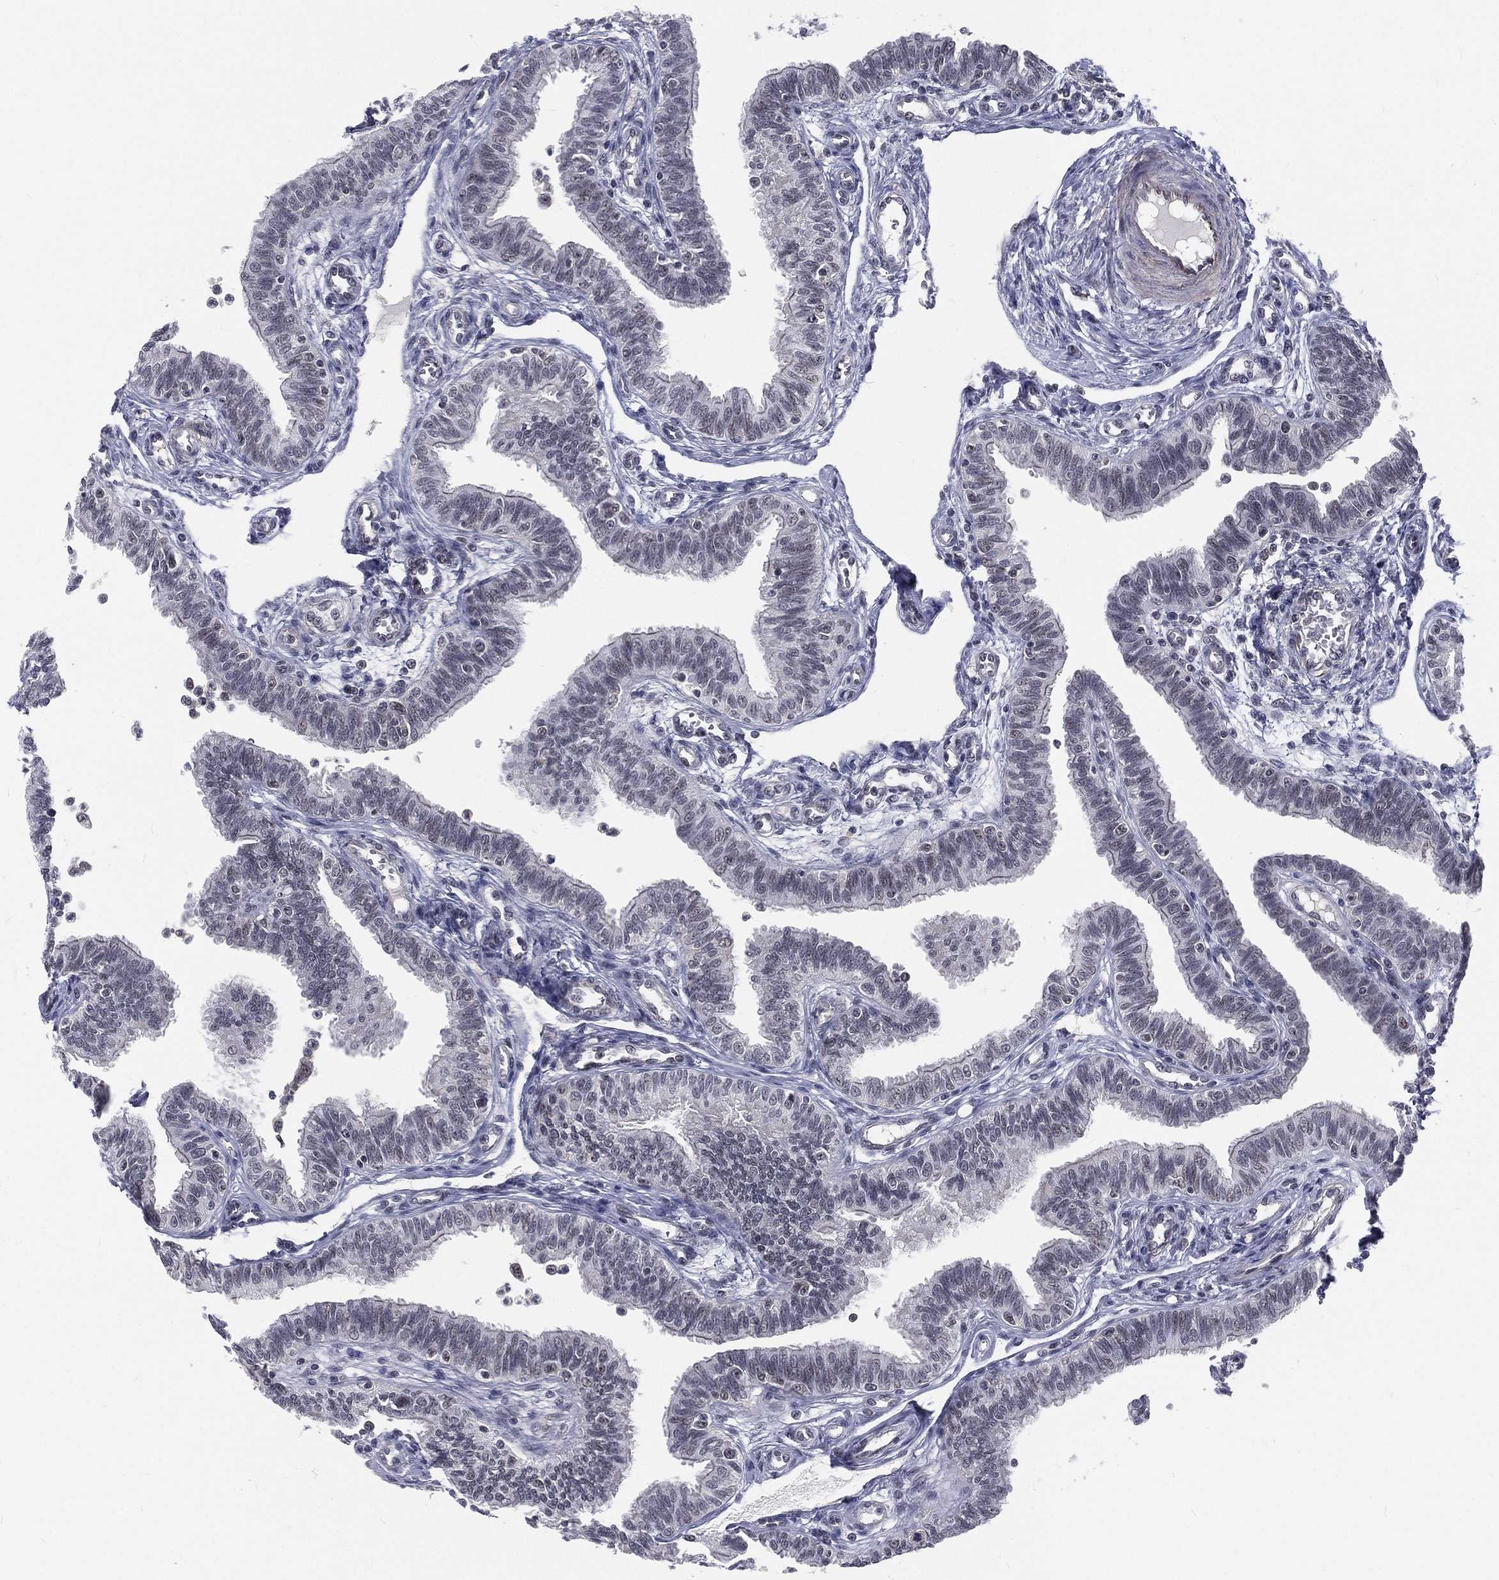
{"staining": {"intensity": "weak", "quantity": "<25%", "location": "cytoplasmic/membranous"}, "tissue": "fallopian tube", "cell_type": "Glandular cells", "image_type": "normal", "snomed": [{"axis": "morphology", "description": "Normal tissue, NOS"}, {"axis": "topography", "description": "Fallopian tube"}], "caption": "This is a image of immunohistochemistry staining of normal fallopian tube, which shows no positivity in glandular cells.", "gene": "MORC2", "patient": {"sex": "female", "age": 36}}